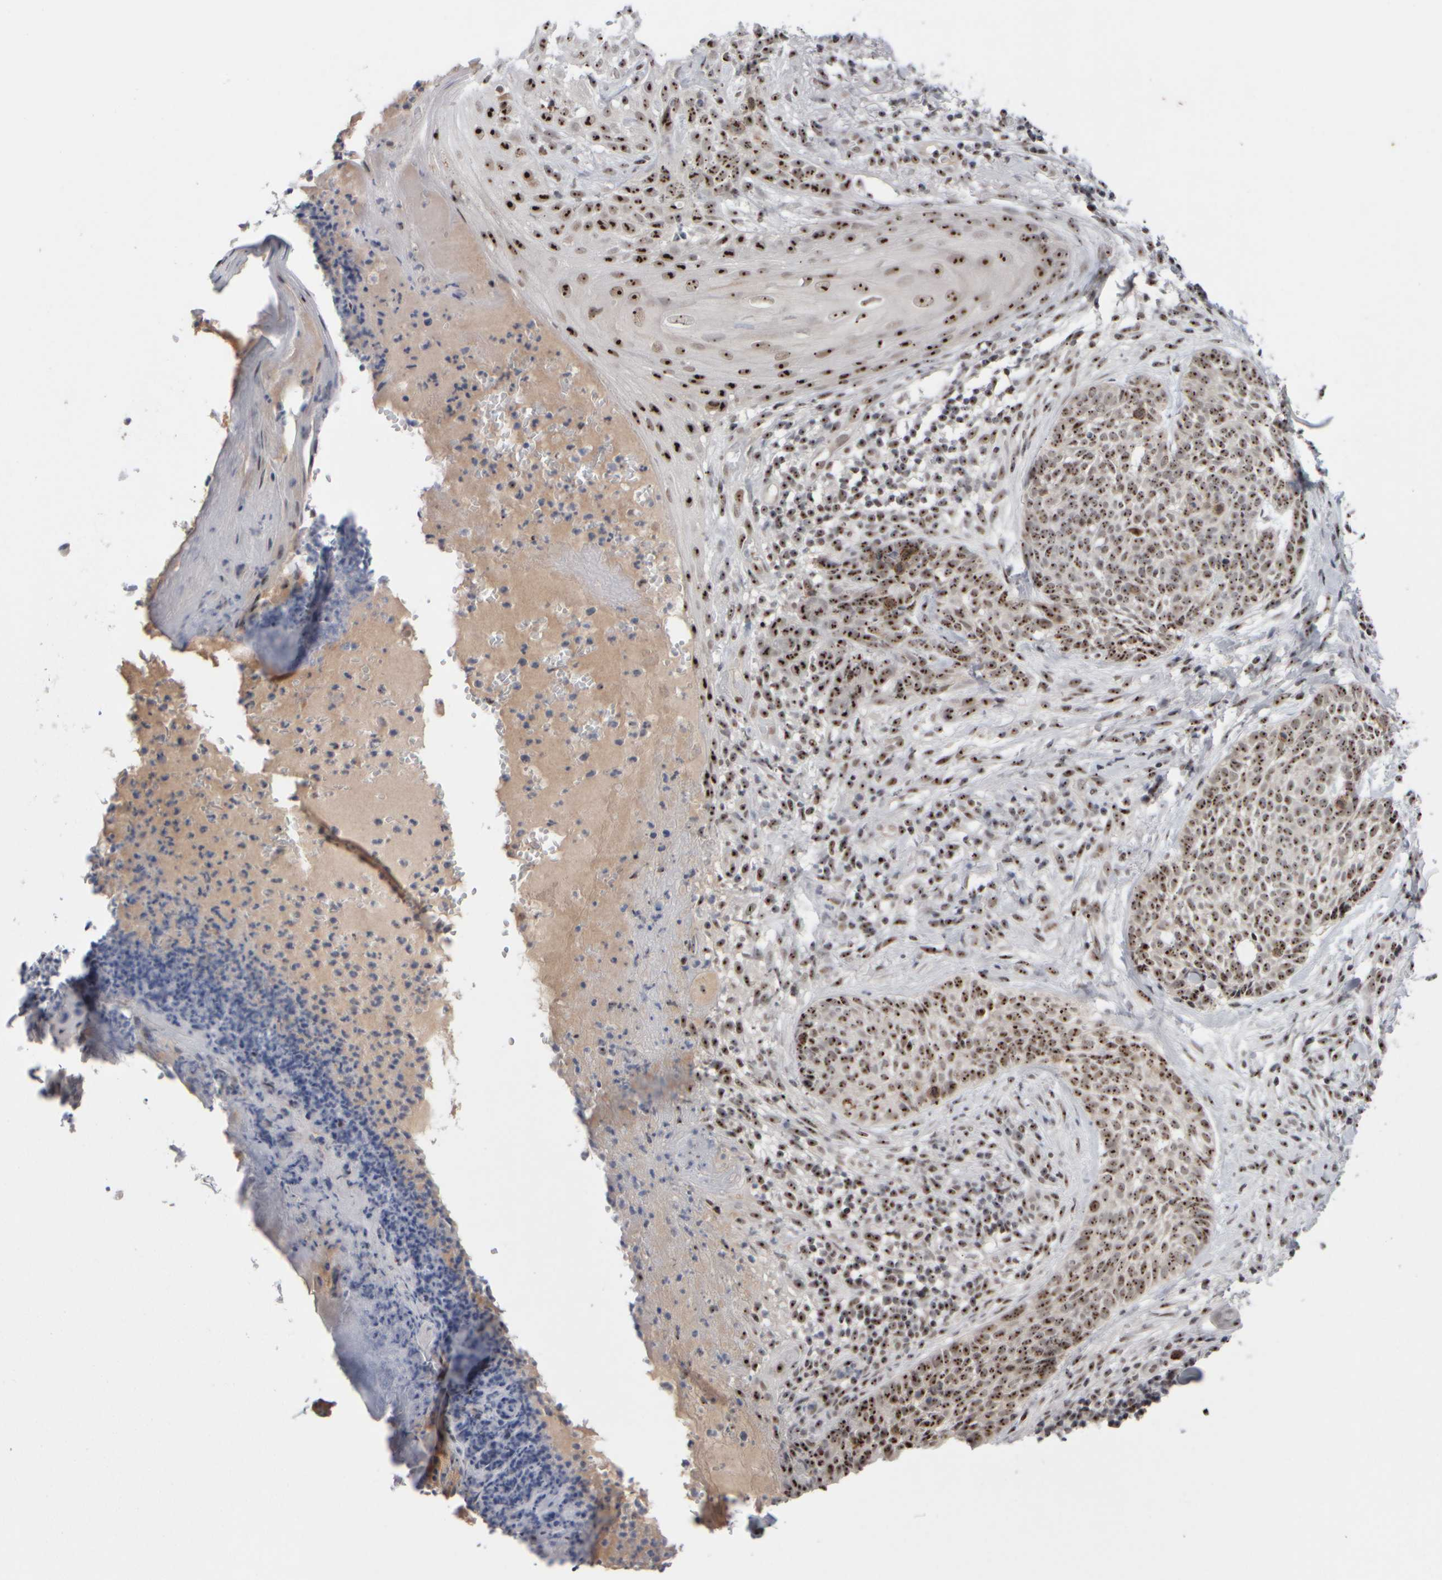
{"staining": {"intensity": "moderate", "quantity": ">75%", "location": "nuclear"}, "tissue": "skin cancer", "cell_type": "Tumor cells", "image_type": "cancer", "snomed": [{"axis": "morphology", "description": "Normal tissue, NOS"}, {"axis": "morphology", "description": "Basal cell carcinoma"}, {"axis": "topography", "description": "Skin"}], "caption": "Skin cancer (basal cell carcinoma) tissue shows moderate nuclear positivity in approximately >75% of tumor cells (Stains: DAB in brown, nuclei in blue, Microscopy: brightfield microscopy at high magnification).", "gene": "SURF6", "patient": {"sex": "male", "age": 67}}